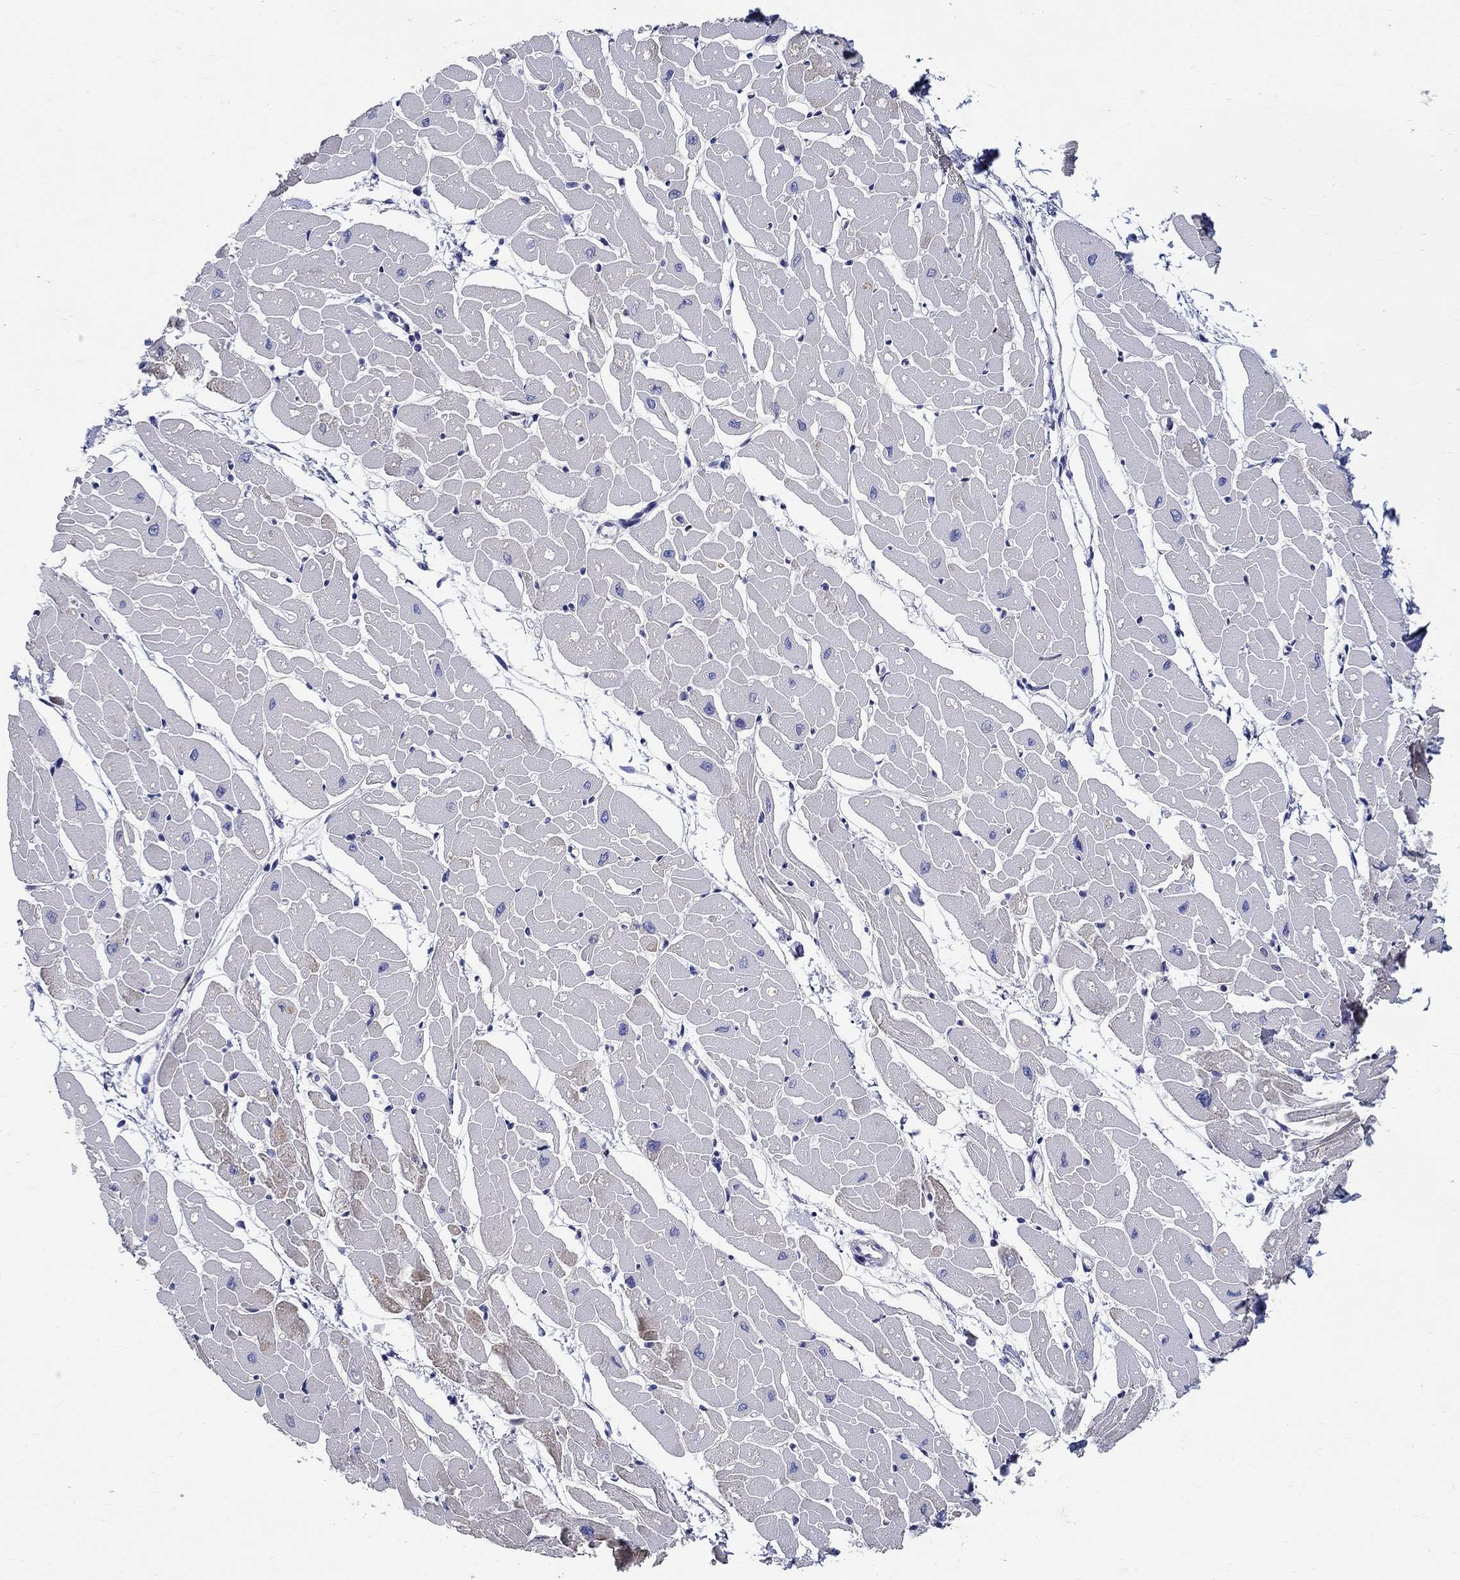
{"staining": {"intensity": "moderate", "quantity": "25%-75%", "location": "cytoplasmic/membranous"}, "tissue": "heart muscle", "cell_type": "Cardiomyocytes", "image_type": "normal", "snomed": [{"axis": "morphology", "description": "Normal tissue, NOS"}, {"axis": "topography", "description": "Heart"}], "caption": "This histopathology image exhibits immunohistochemistry (IHC) staining of benign heart muscle, with medium moderate cytoplasmic/membranous expression in about 25%-75% of cardiomyocytes.", "gene": "C16orf46", "patient": {"sex": "male", "age": 57}}